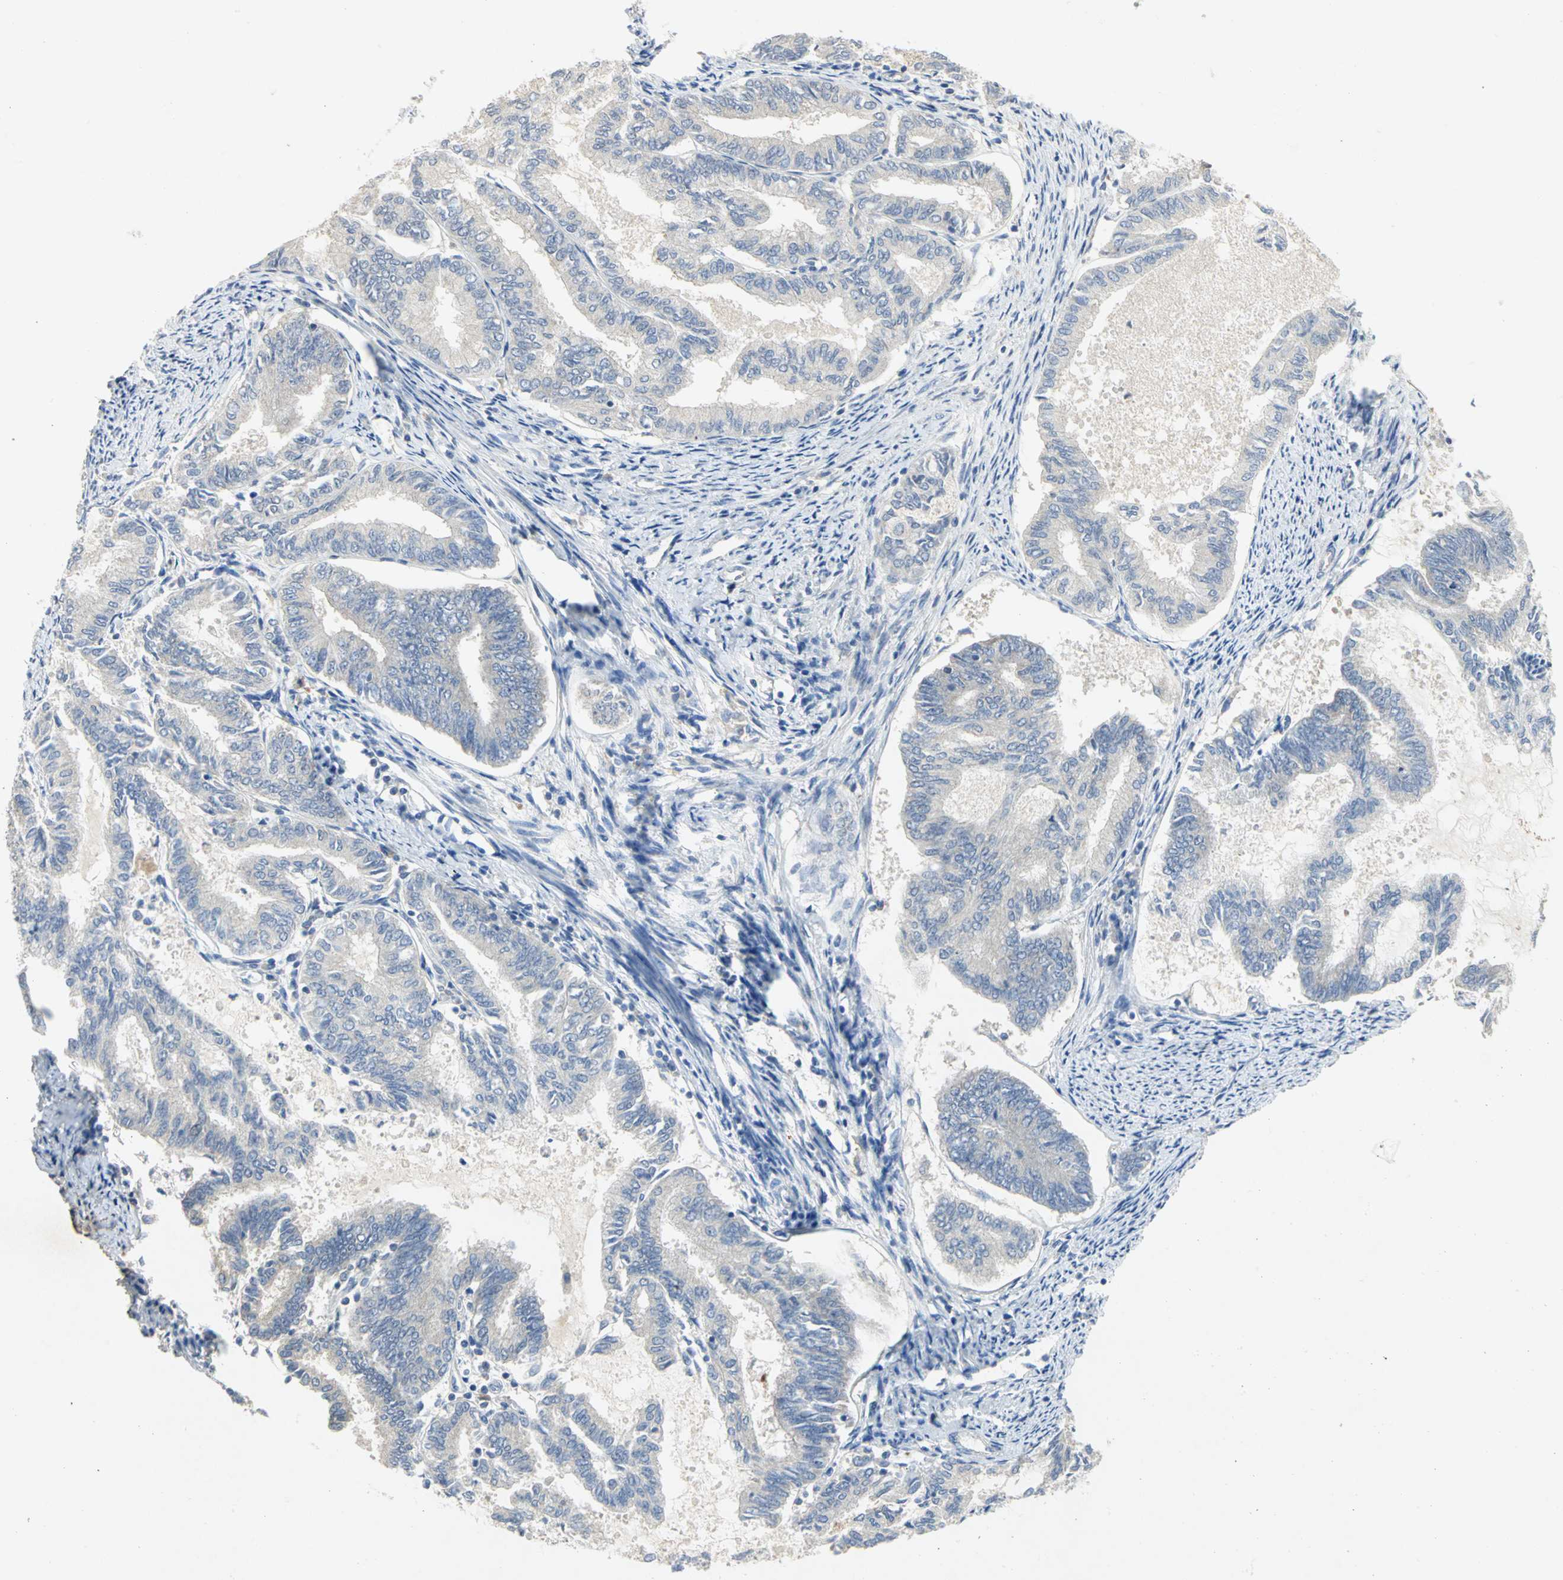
{"staining": {"intensity": "negative", "quantity": "none", "location": "none"}, "tissue": "endometrial cancer", "cell_type": "Tumor cells", "image_type": "cancer", "snomed": [{"axis": "morphology", "description": "Adenocarcinoma, NOS"}, {"axis": "topography", "description": "Endometrium"}], "caption": "Photomicrograph shows no protein positivity in tumor cells of endometrial cancer (adenocarcinoma) tissue.", "gene": "PPIA", "patient": {"sex": "female", "age": 86}}